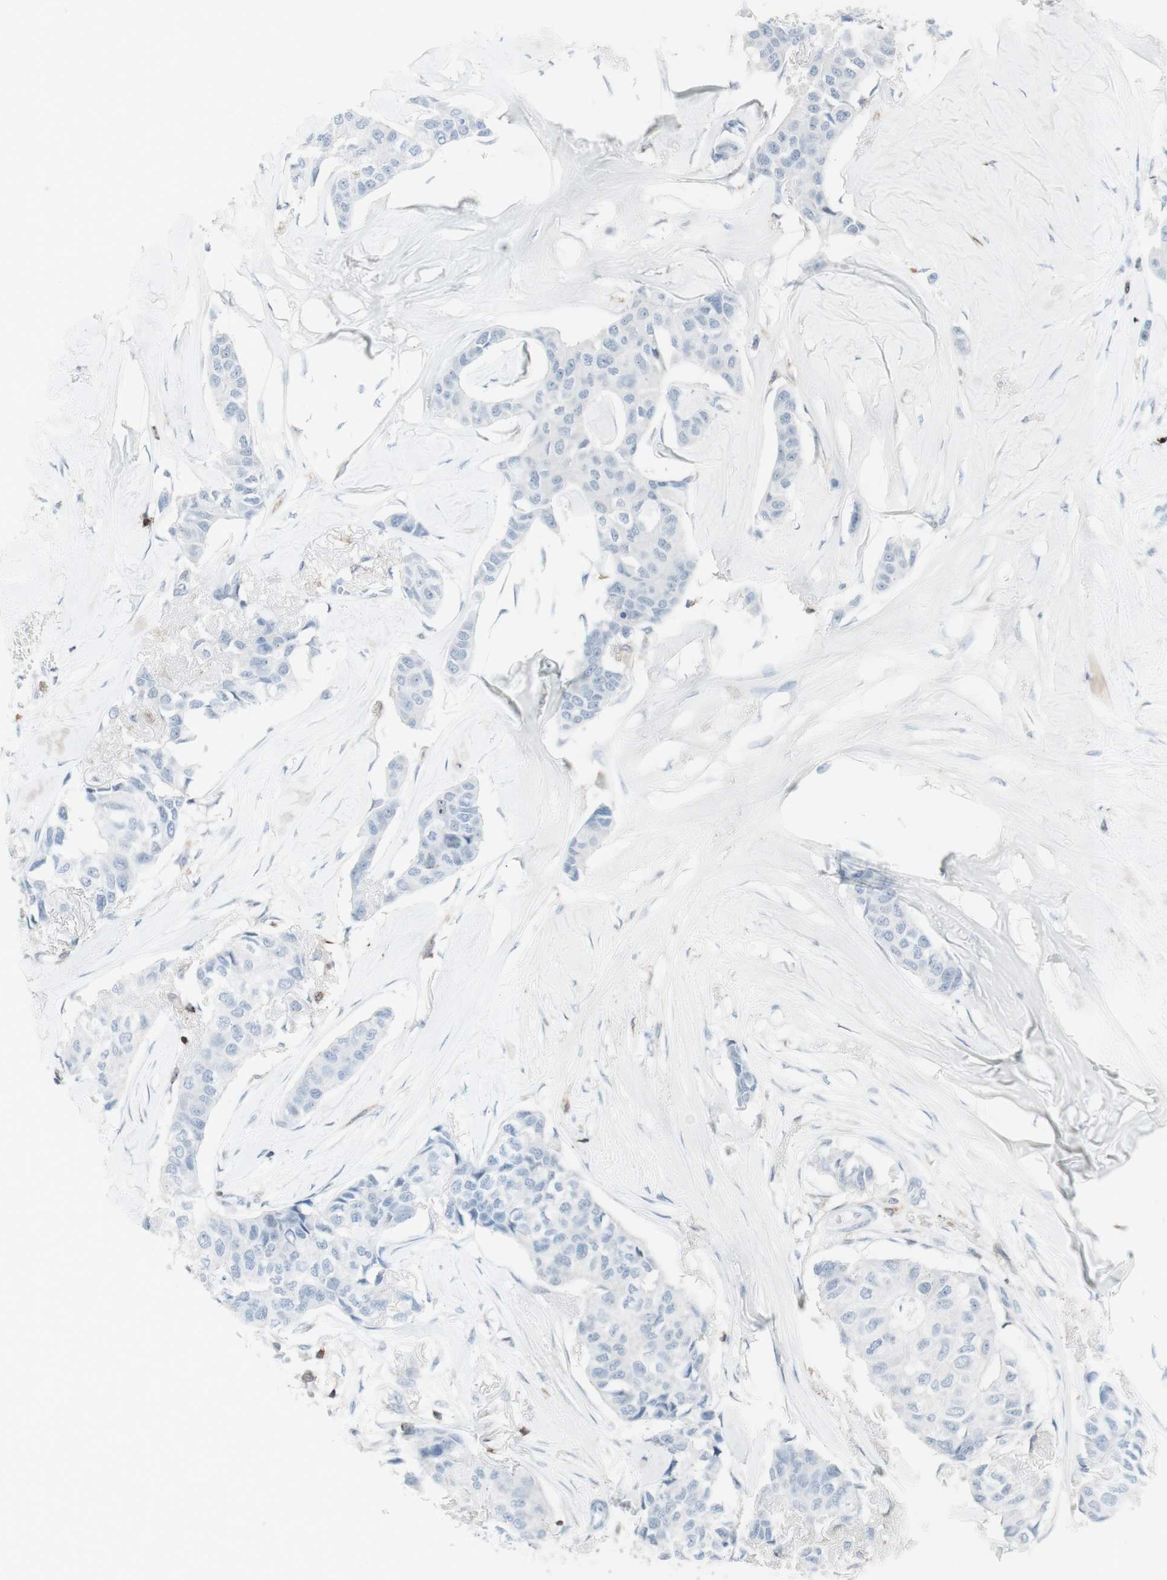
{"staining": {"intensity": "negative", "quantity": "none", "location": "none"}, "tissue": "breast cancer", "cell_type": "Tumor cells", "image_type": "cancer", "snomed": [{"axis": "morphology", "description": "Duct carcinoma"}, {"axis": "topography", "description": "Breast"}], "caption": "IHC micrograph of neoplastic tissue: breast invasive ductal carcinoma stained with DAB displays no significant protein positivity in tumor cells. The staining was performed using DAB to visualize the protein expression in brown, while the nuclei were stained in blue with hematoxylin (Magnification: 20x).", "gene": "NRG1", "patient": {"sex": "female", "age": 80}}